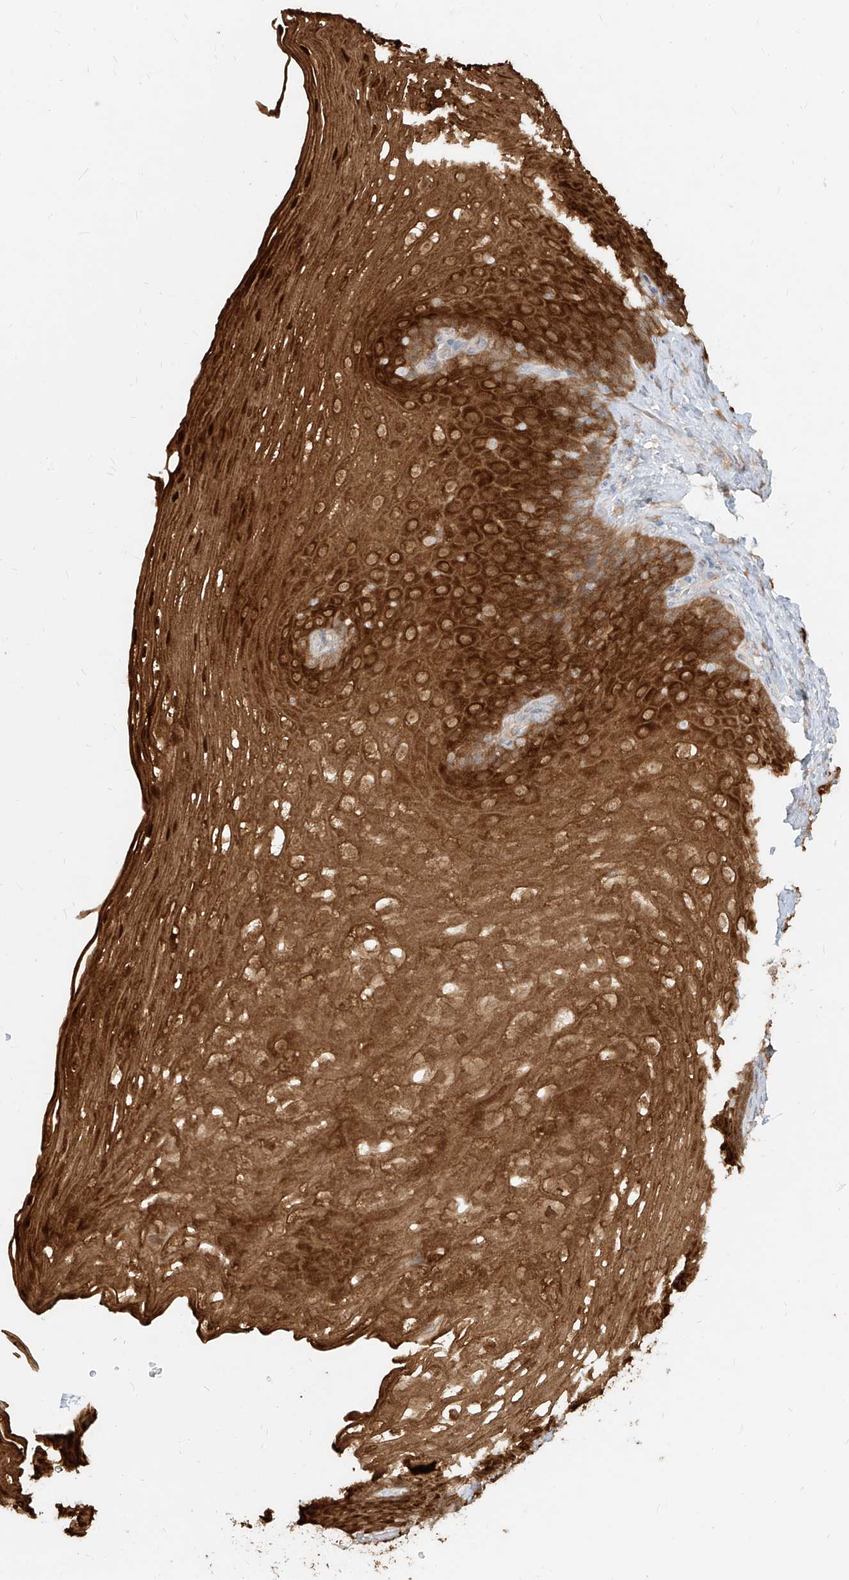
{"staining": {"intensity": "strong", "quantity": "25%-75%", "location": "cytoplasmic/membranous"}, "tissue": "esophagus", "cell_type": "Squamous epithelial cells", "image_type": "normal", "snomed": [{"axis": "morphology", "description": "Normal tissue, NOS"}, {"axis": "topography", "description": "Esophagus"}], "caption": "This micrograph demonstrates immunohistochemistry staining of benign esophagus, with high strong cytoplasmic/membranous expression in approximately 25%-75% of squamous epithelial cells.", "gene": "PGD", "patient": {"sex": "female", "age": 66}}